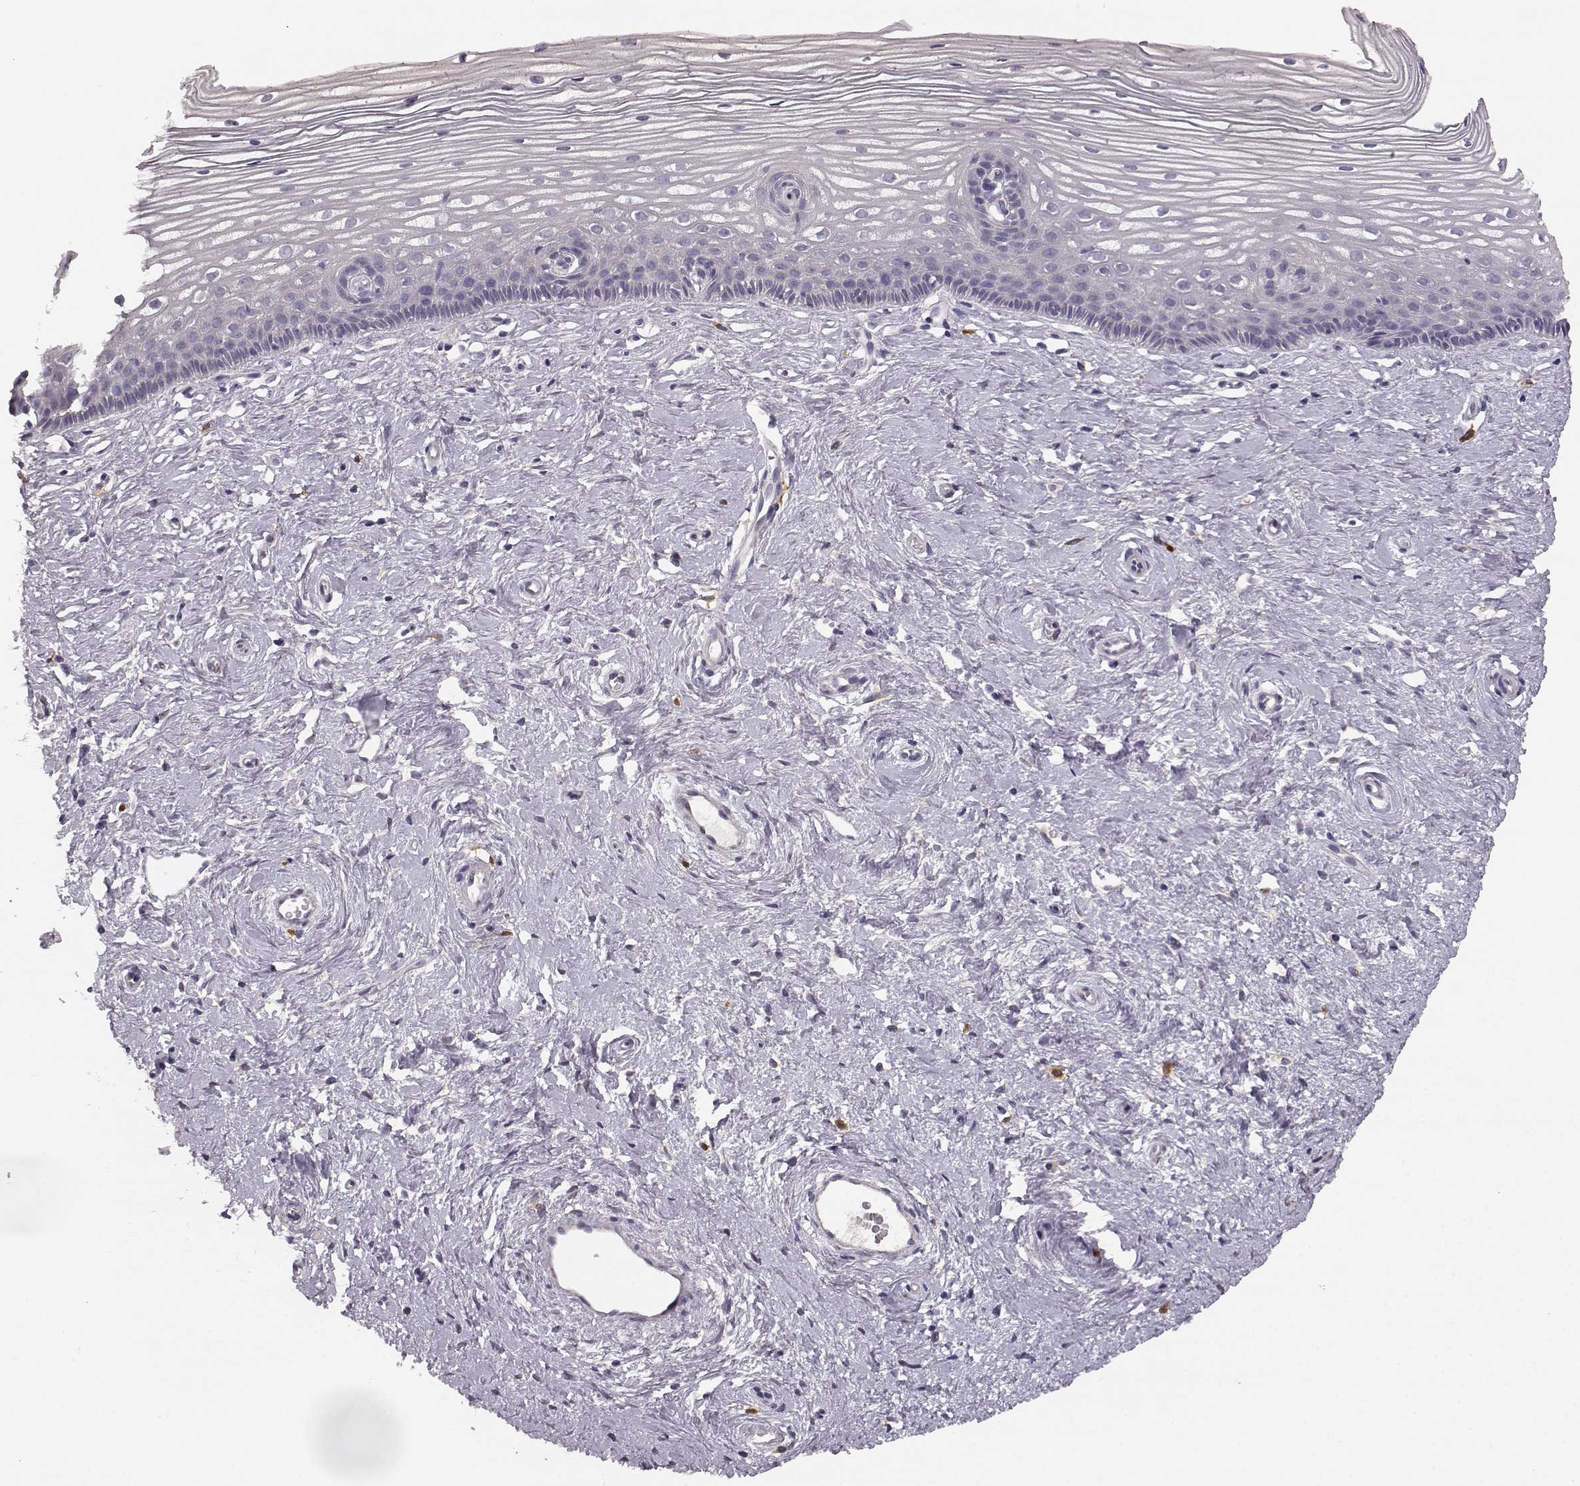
{"staining": {"intensity": "negative", "quantity": "none", "location": "none"}, "tissue": "cervix", "cell_type": "Glandular cells", "image_type": "normal", "snomed": [{"axis": "morphology", "description": "Normal tissue, NOS"}, {"axis": "topography", "description": "Cervix"}], "caption": "Immunohistochemistry (IHC) micrograph of benign cervix stained for a protein (brown), which reveals no positivity in glandular cells. (Immunohistochemistry, brightfield microscopy, high magnification).", "gene": "GHR", "patient": {"sex": "female", "age": 40}}